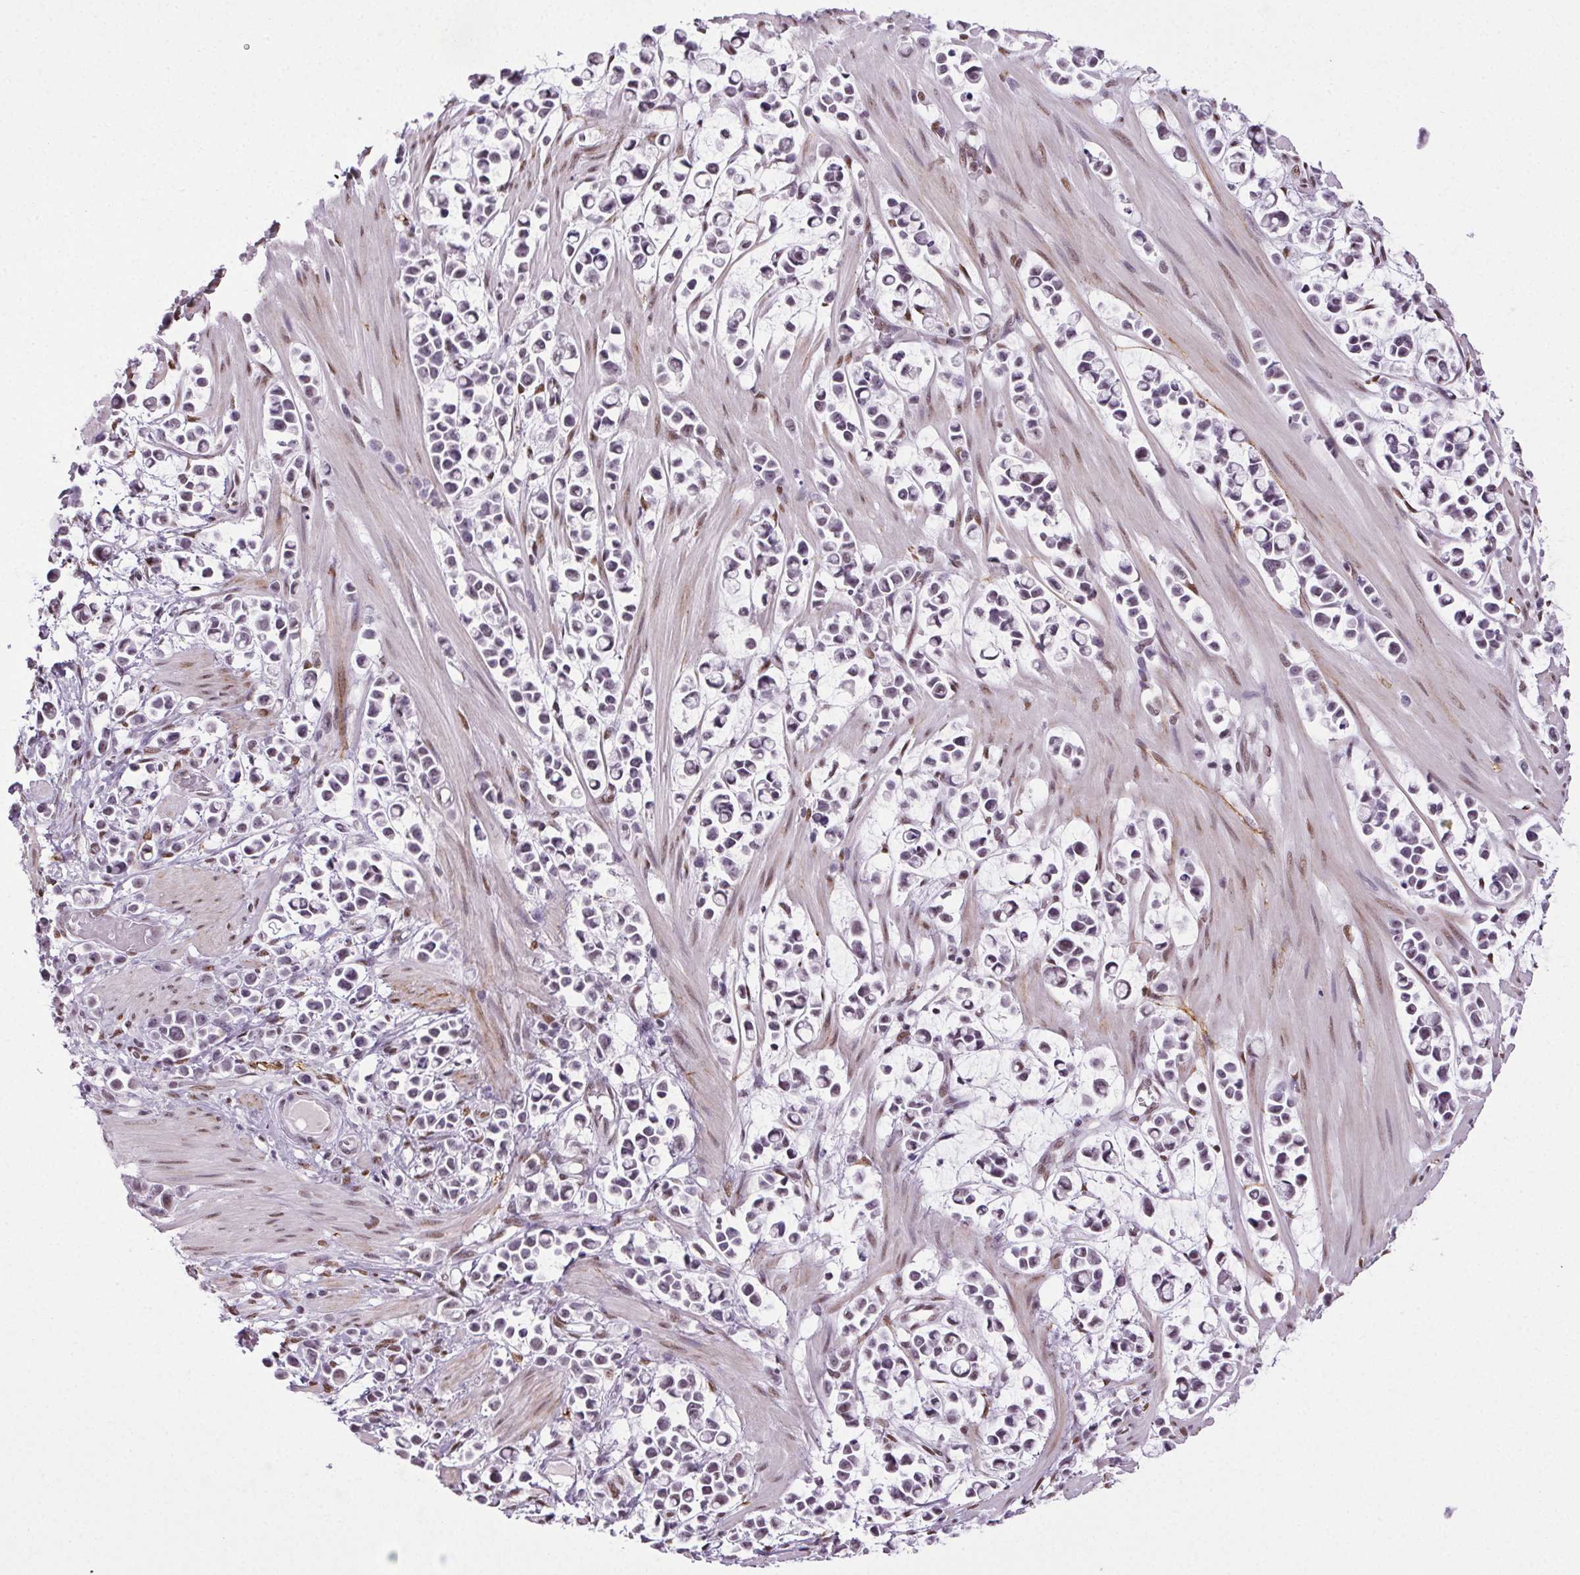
{"staining": {"intensity": "negative", "quantity": "none", "location": "none"}, "tissue": "stomach cancer", "cell_type": "Tumor cells", "image_type": "cancer", "snomed": [{"axis": "morphology", "description": "Adenocarcinoma, NOS"}, {"axis": "topography", "description": "Stomach"}], "caption": "The immunohistochemistry histopathology image has no significant expression in tumor cells of adenocarcinoma (stomach) tissue. The staining is performed using DAB (3,3'-diaminobenzidine) brown chromogen with nuclei counter-stained in using hematoxylin.", "gene": "GP6", "patient": {"sex": "male", "age": 82}}